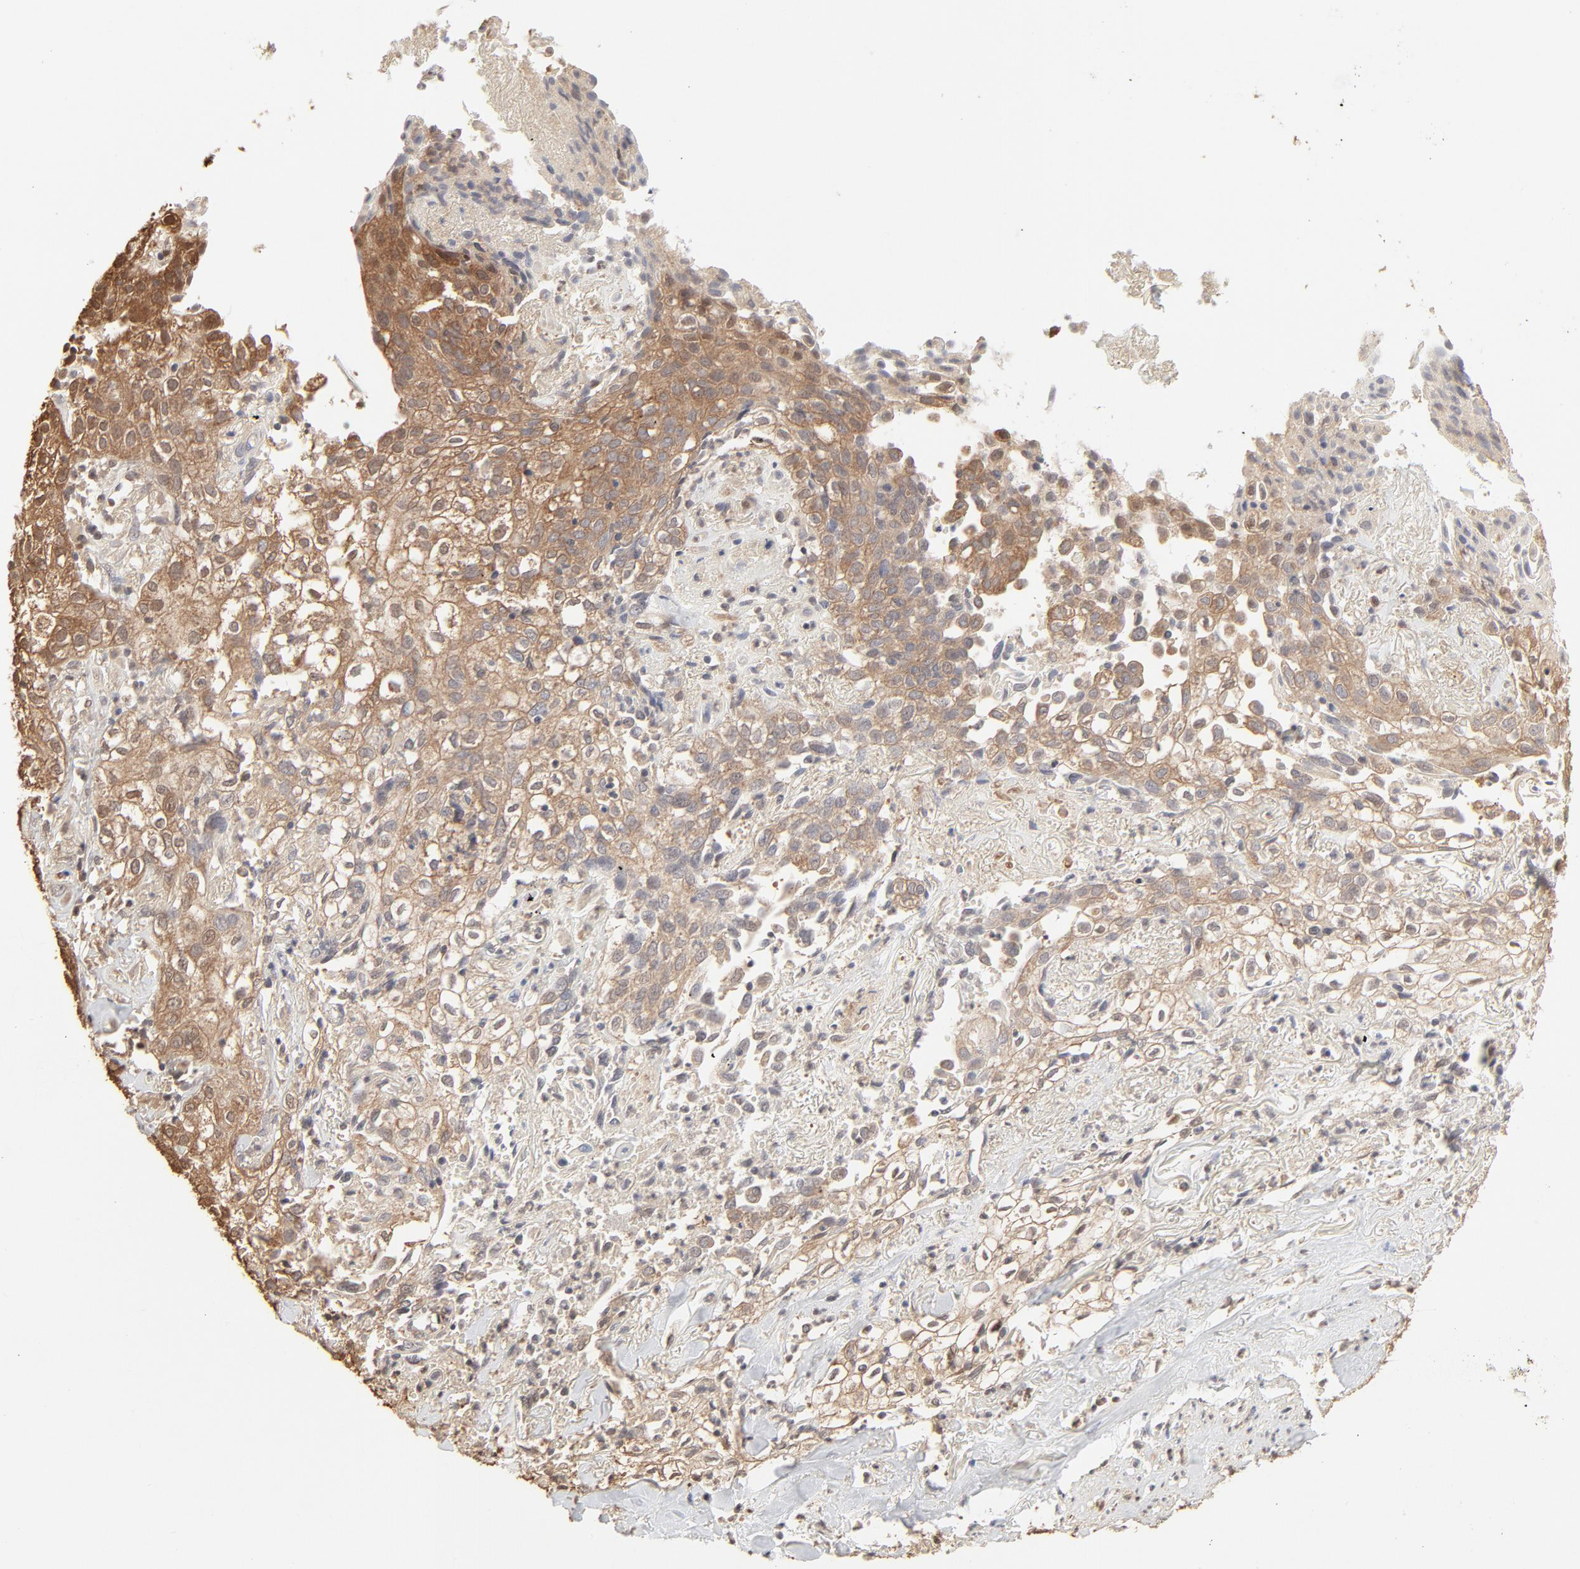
{"staining": {"intensity": "weak", "quantity": ">75%", "location": "cytoplasmic/membranous"}, "tissue": "skin cancer", "cell_type": "Tumor cells", "image_type": "cancer", "snomed": [{"axis": "morphology", "description": "Squamous cell carcinoma, NOS"}, {"axis": "topography", "description": "Skin"}], "caption": "Protein expression analysis of human squamous cell carcinoma (skin) reveals weak cytoplasmic/membranous expression in about >75% of tumor cells.", "gene": "PPP2CA", "patient": {"sex": "male", "age": 65}}